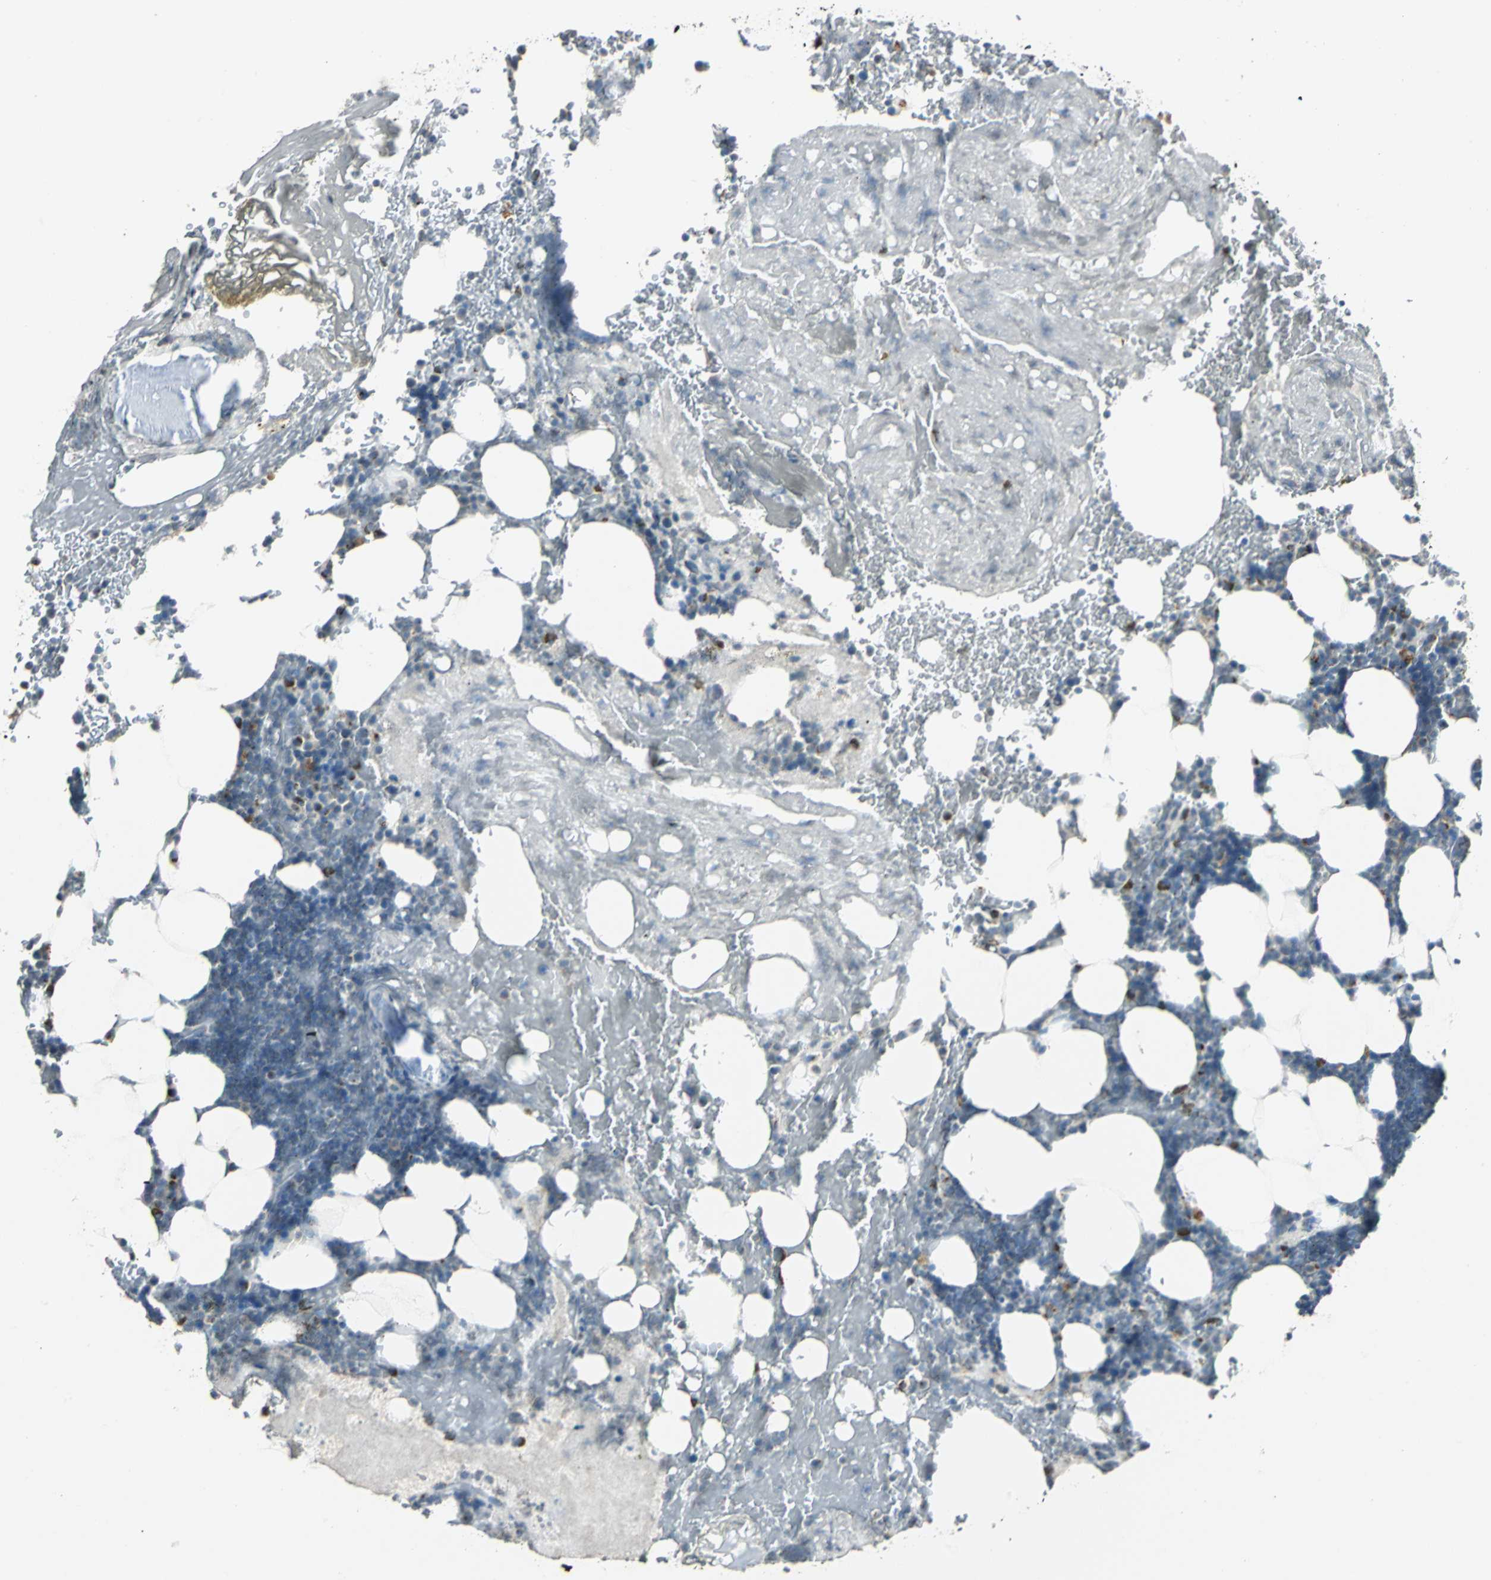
{"staining": {"intensity": "strong", "quantity": "<25%", "location": "cytoplasmic/membranous"}, "tissue": "bone marrow", "cell_type": "Hematopoietic cells", "image_type": "normal", "snomed": [{"axis": "morphology", "description": "Normal tissue, NOS"}, {"axis": "topography", "description": "Bone marrow"}], "caption": "IHC image of normal bone marrow: human bone marrow stained using immunohistochemistry (IHC) shows medium levels of strong protein expression localized specifically in the cytoplasmic/membranous of hematopoietic cells, appearing as a cytoplasmic/membranous brown color.", "gene": "TMEM115", "patient": {"sex": "female", "age": 73}}